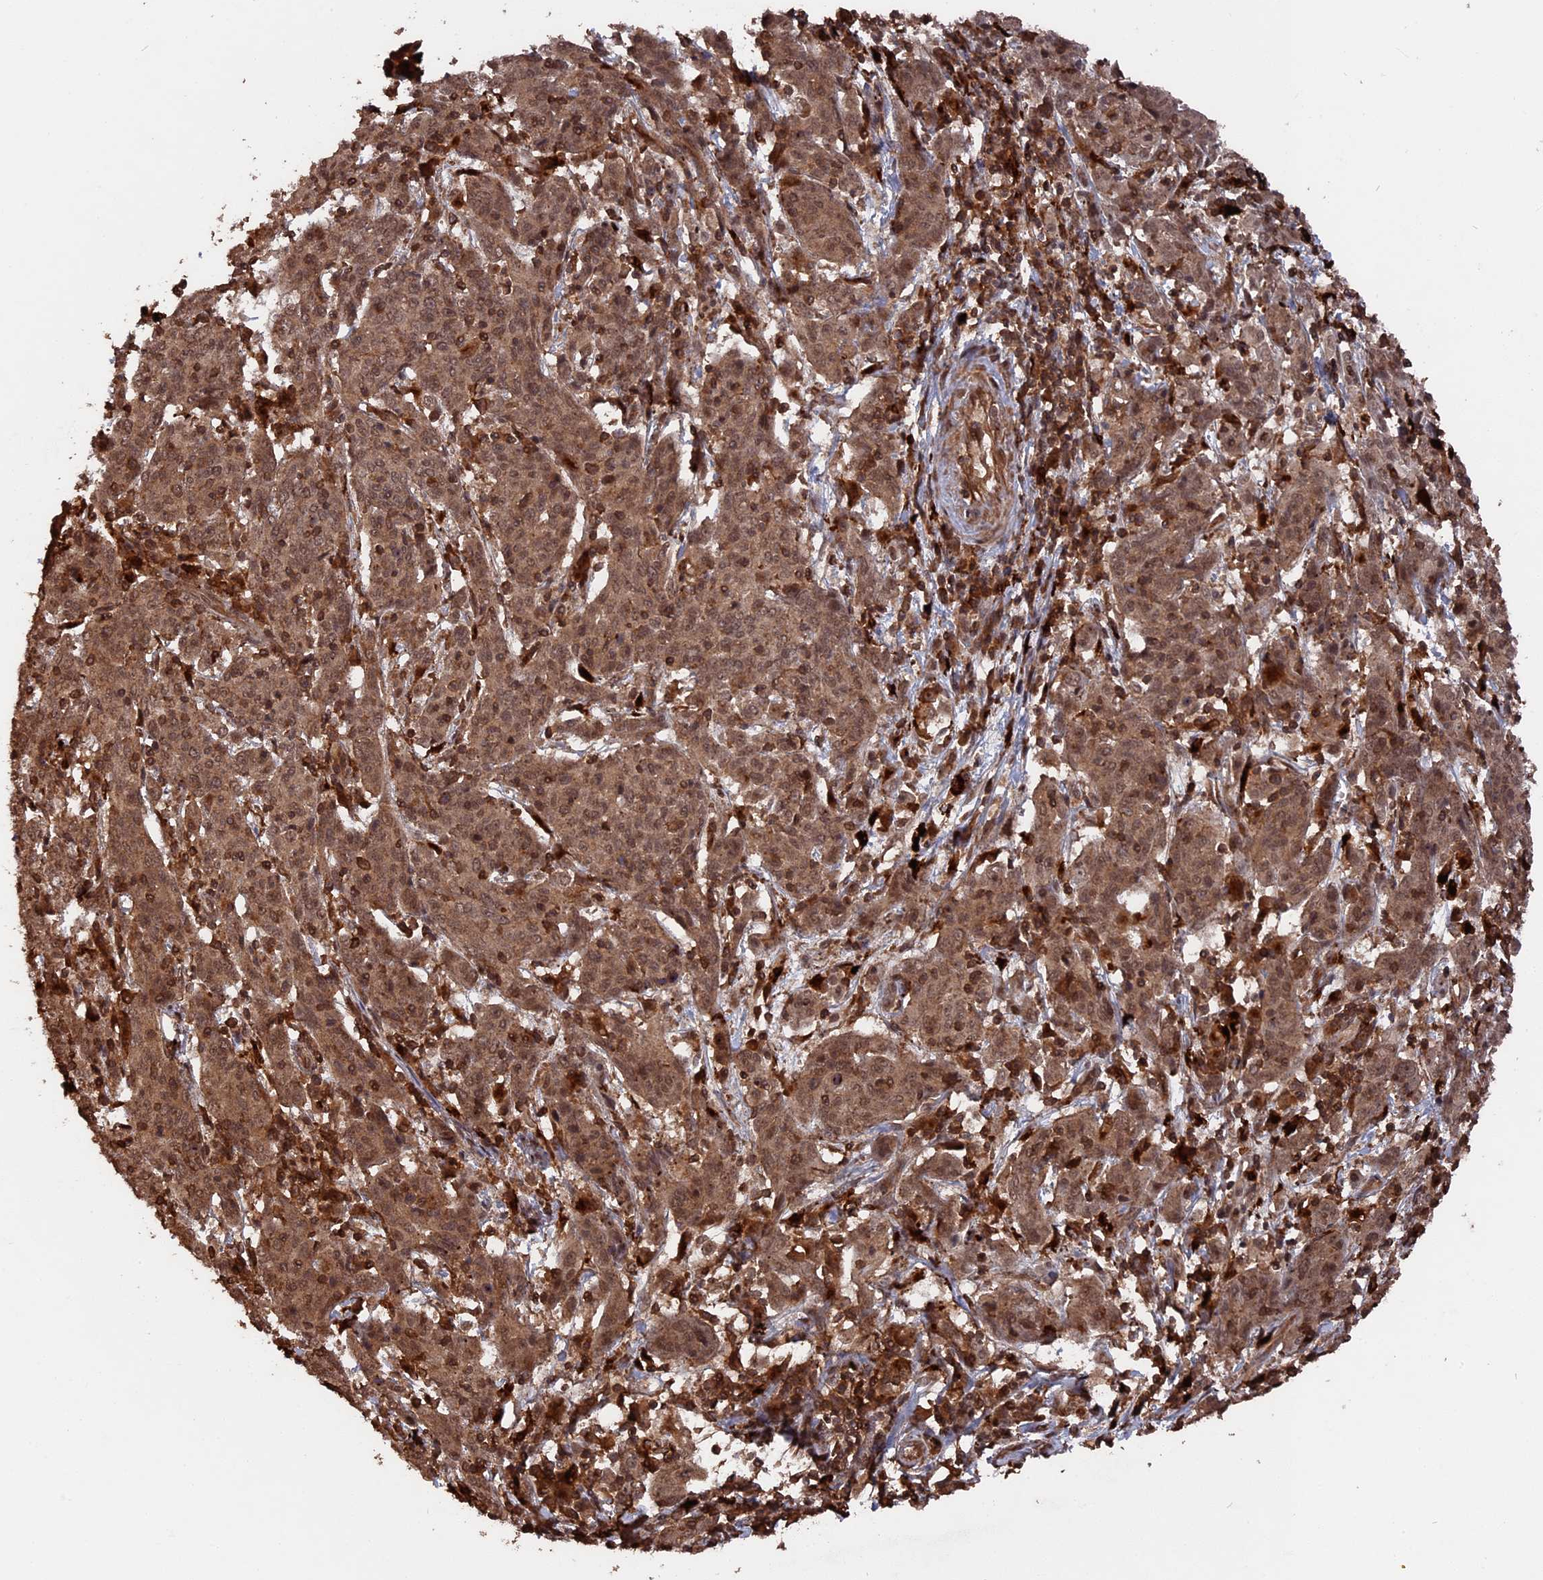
{"staining": {"intensity": "moderate", "quantity": ">75%", "location": "nuclear"}, "tissue": "cervical cancer", "cell_type": "Tumor cells", "image_type": "cancer", "snomed": [{"axis": "morphology", "description": "Squamous cell carcinoma, NOS"}, {"axis": "topography", "description": "Cervix"}], "caption": "Brown immunohistochemical staining in cervical cancer displays moderate nuclear staining in about >75% of tumor cells.", "gene": "TELO2", "patient": {"sex": "female", "age": 67}}